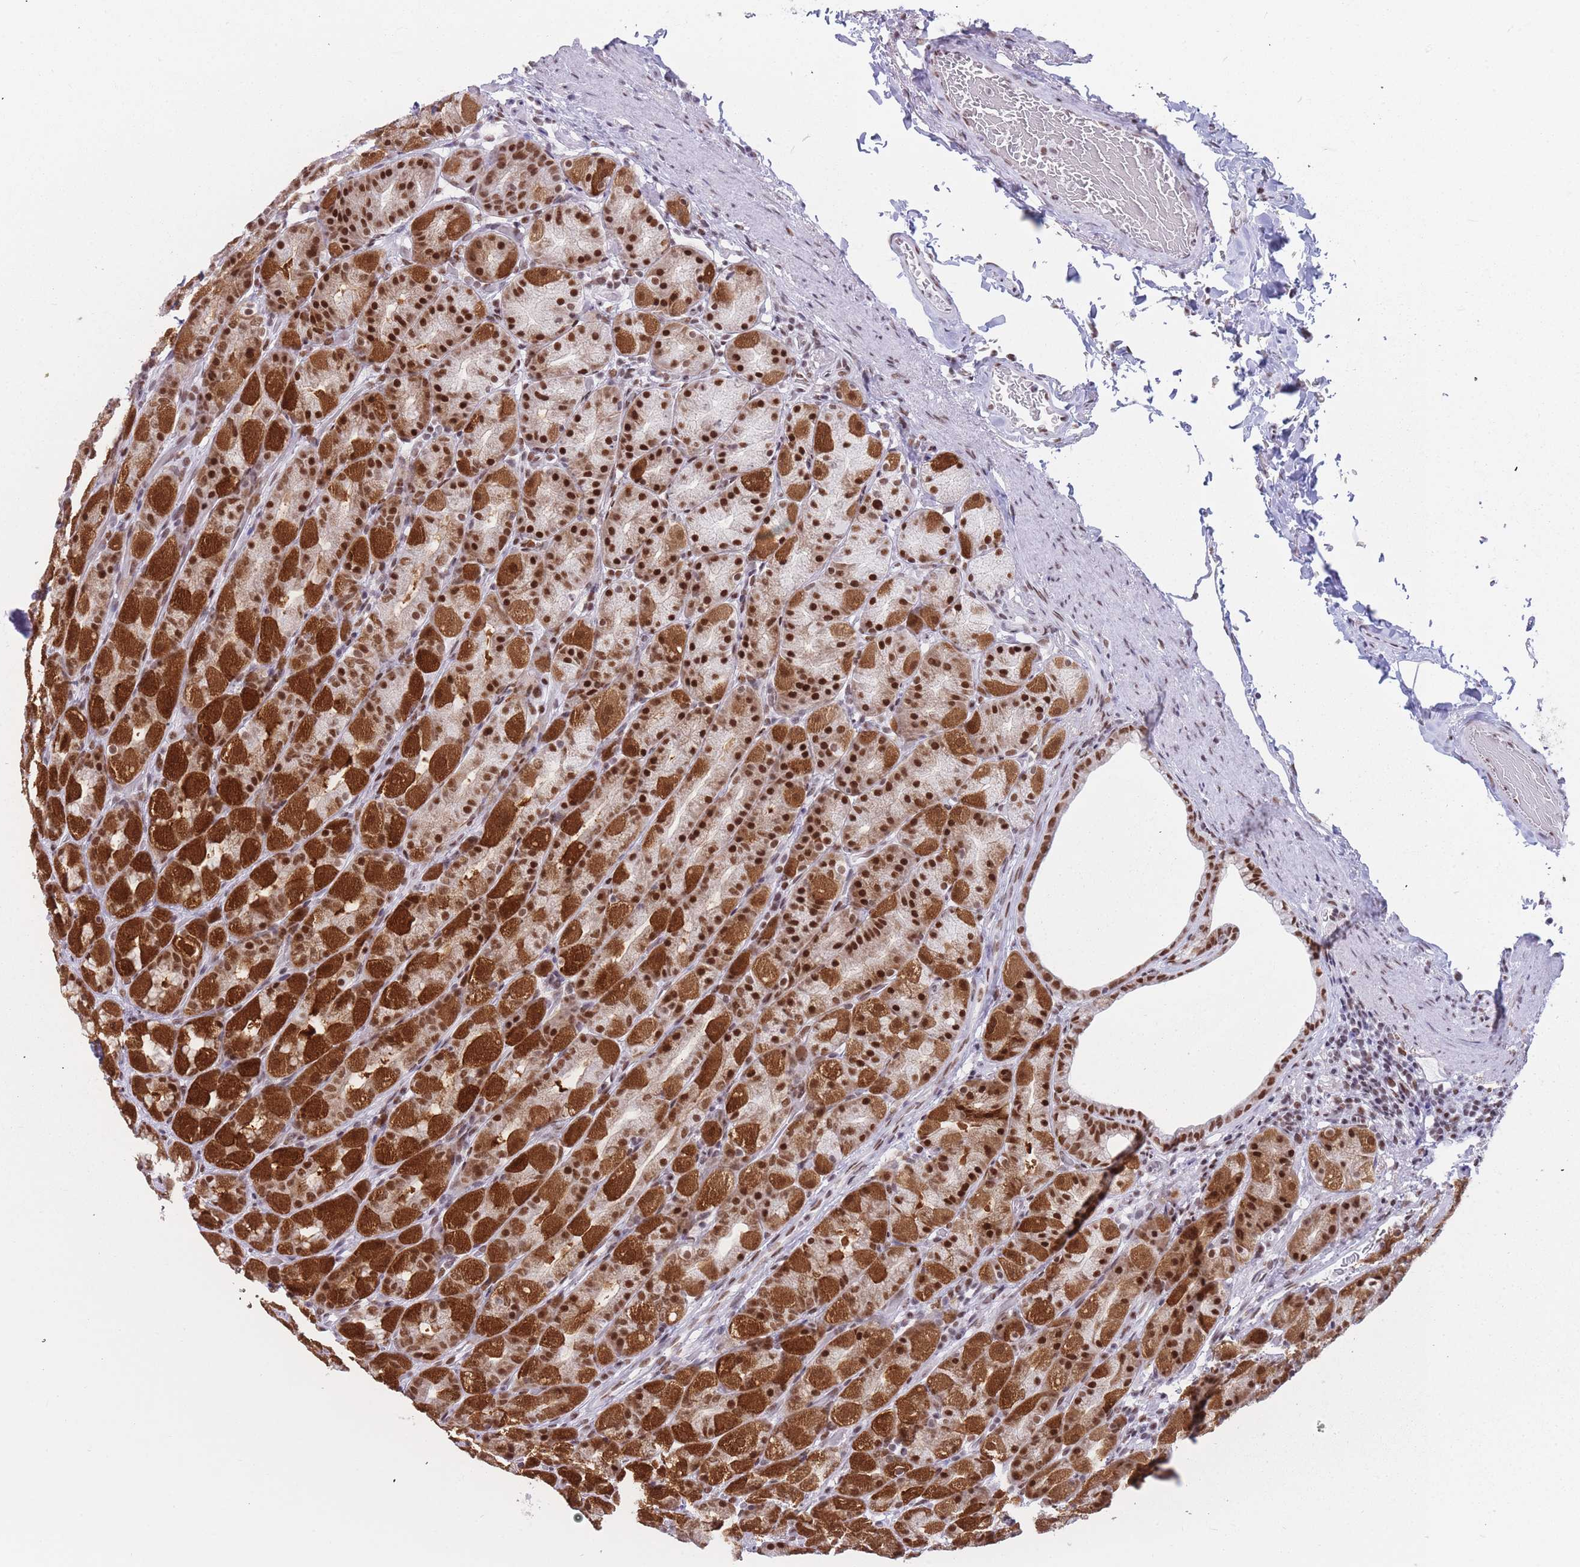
{"staining": {"intensity": "strong", "quantity": ">75%", "location": "cytoplasmic/membranous,nuclear"}, "tissue": "stomach", "cell_type": "Glandular cells", "image_type": "normal", "snomed": [{"axis": "morphology", "description": "Normal tissue, NOS"}, {"axis": "topography", "description": "Stomach, upper"}, {"axis": "topography", "description": "Stomach"}], "caption": "Protein staining of unremarkable stomach shows strong cytoplasmic/membranous,nuclear staining in approximately >75% of glandular cells. The protein is shown in brown color, while the nuclei are stained blue.", "gene": "HNRNPUL1", "patient": {"sex": "male", "age": 68}}